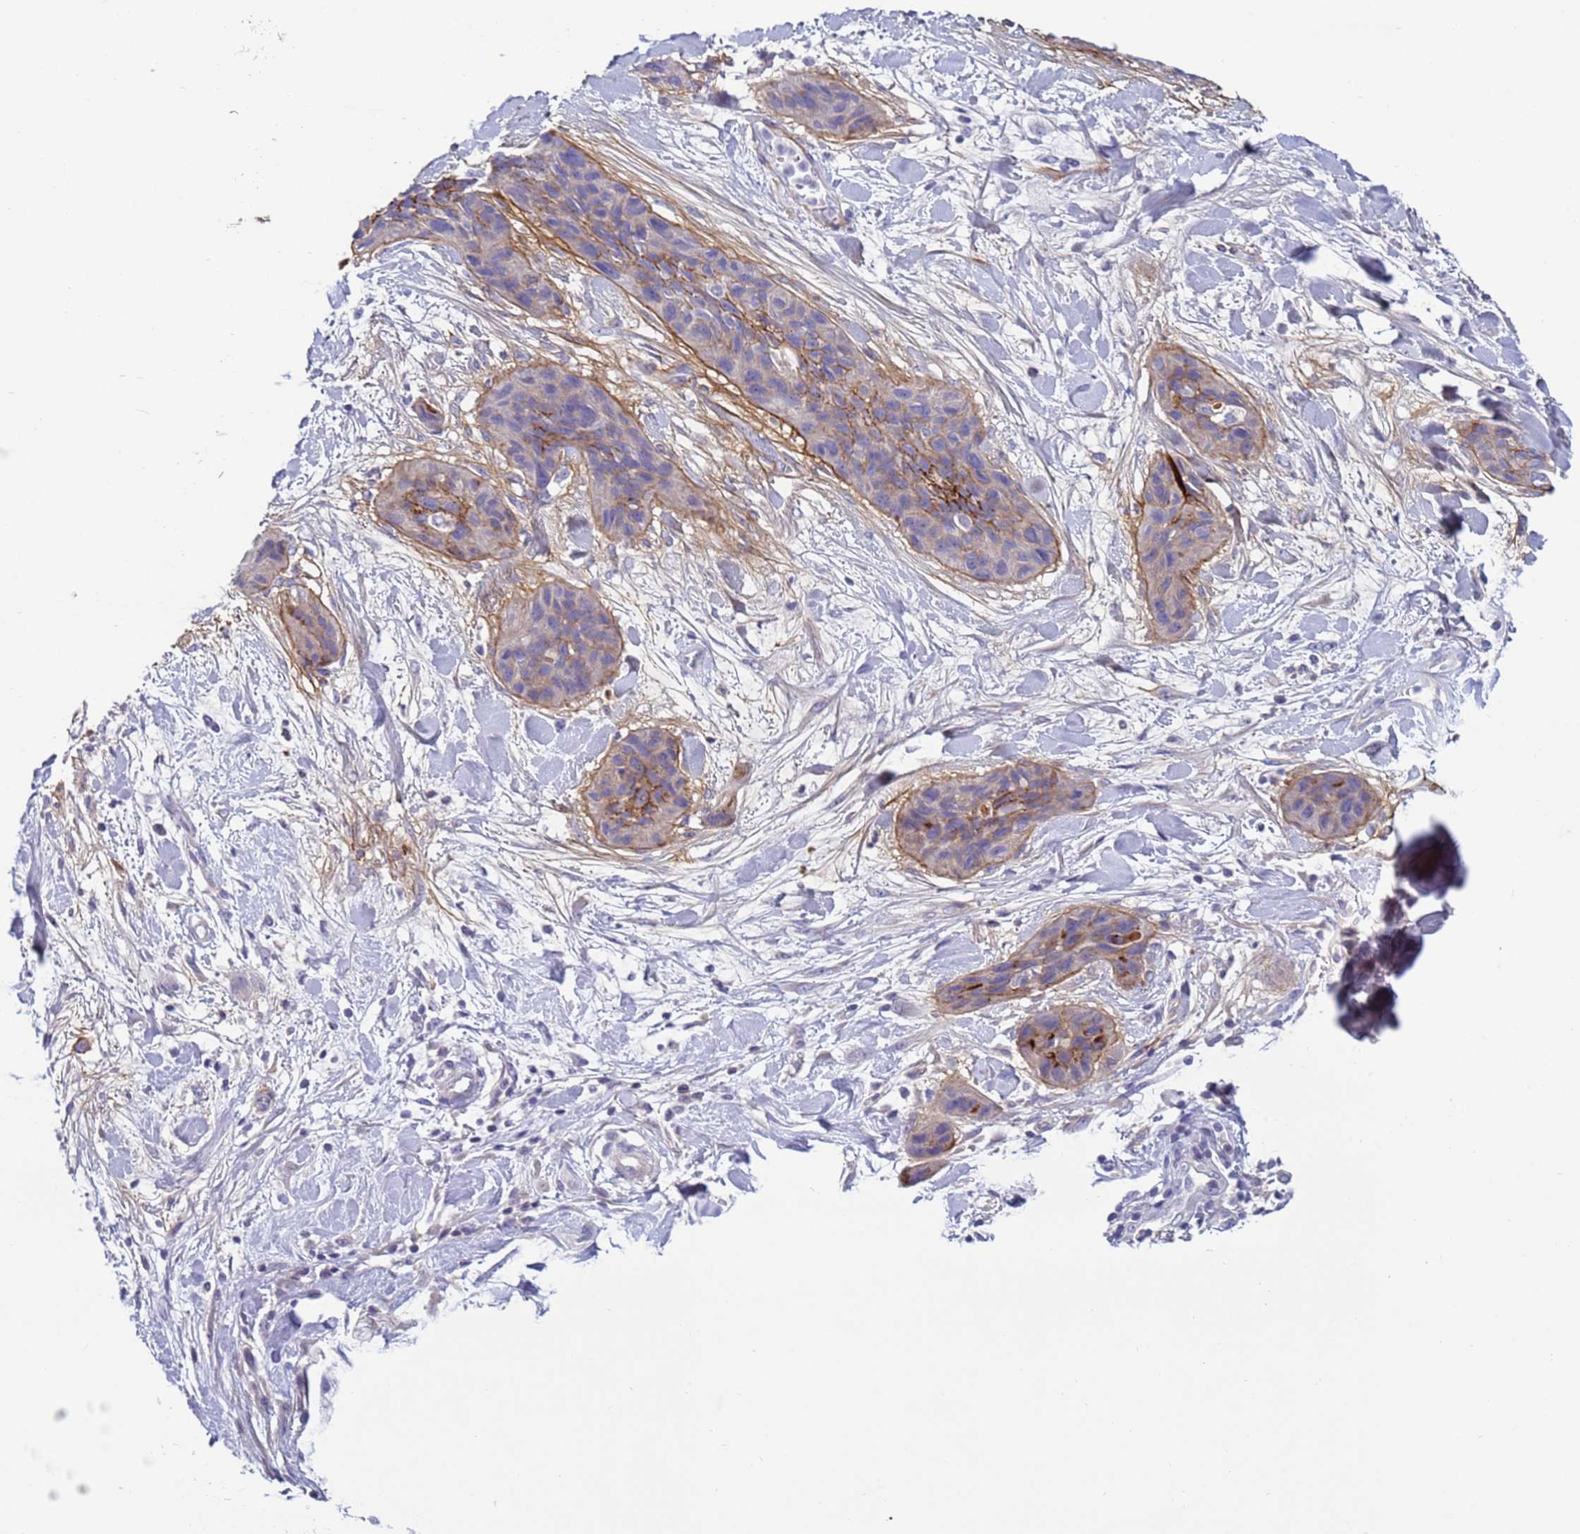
{"staining": {"intensity": "negative", "quantity": "none", "location": "none"}, "tissue": "lung cancer", "cell_type": "Tumor cells", "image_type": "cancer", "snomed": [{"axis": "morphology", "description": "Squamous cell carcinoma, NOS"}, {"axis": "topography", "description": "Lung"}], "caption": "An immunohistochemistry (IHC) histopathology image of lung squamous cell carcinoma is shown. There is no staining in tumor cells of lung squamous cell carcinoma. (DAB IHC with hematoxylin counter stain).", "gene": "TRIM51", "patient": {"sex": "female", "age": 70}}